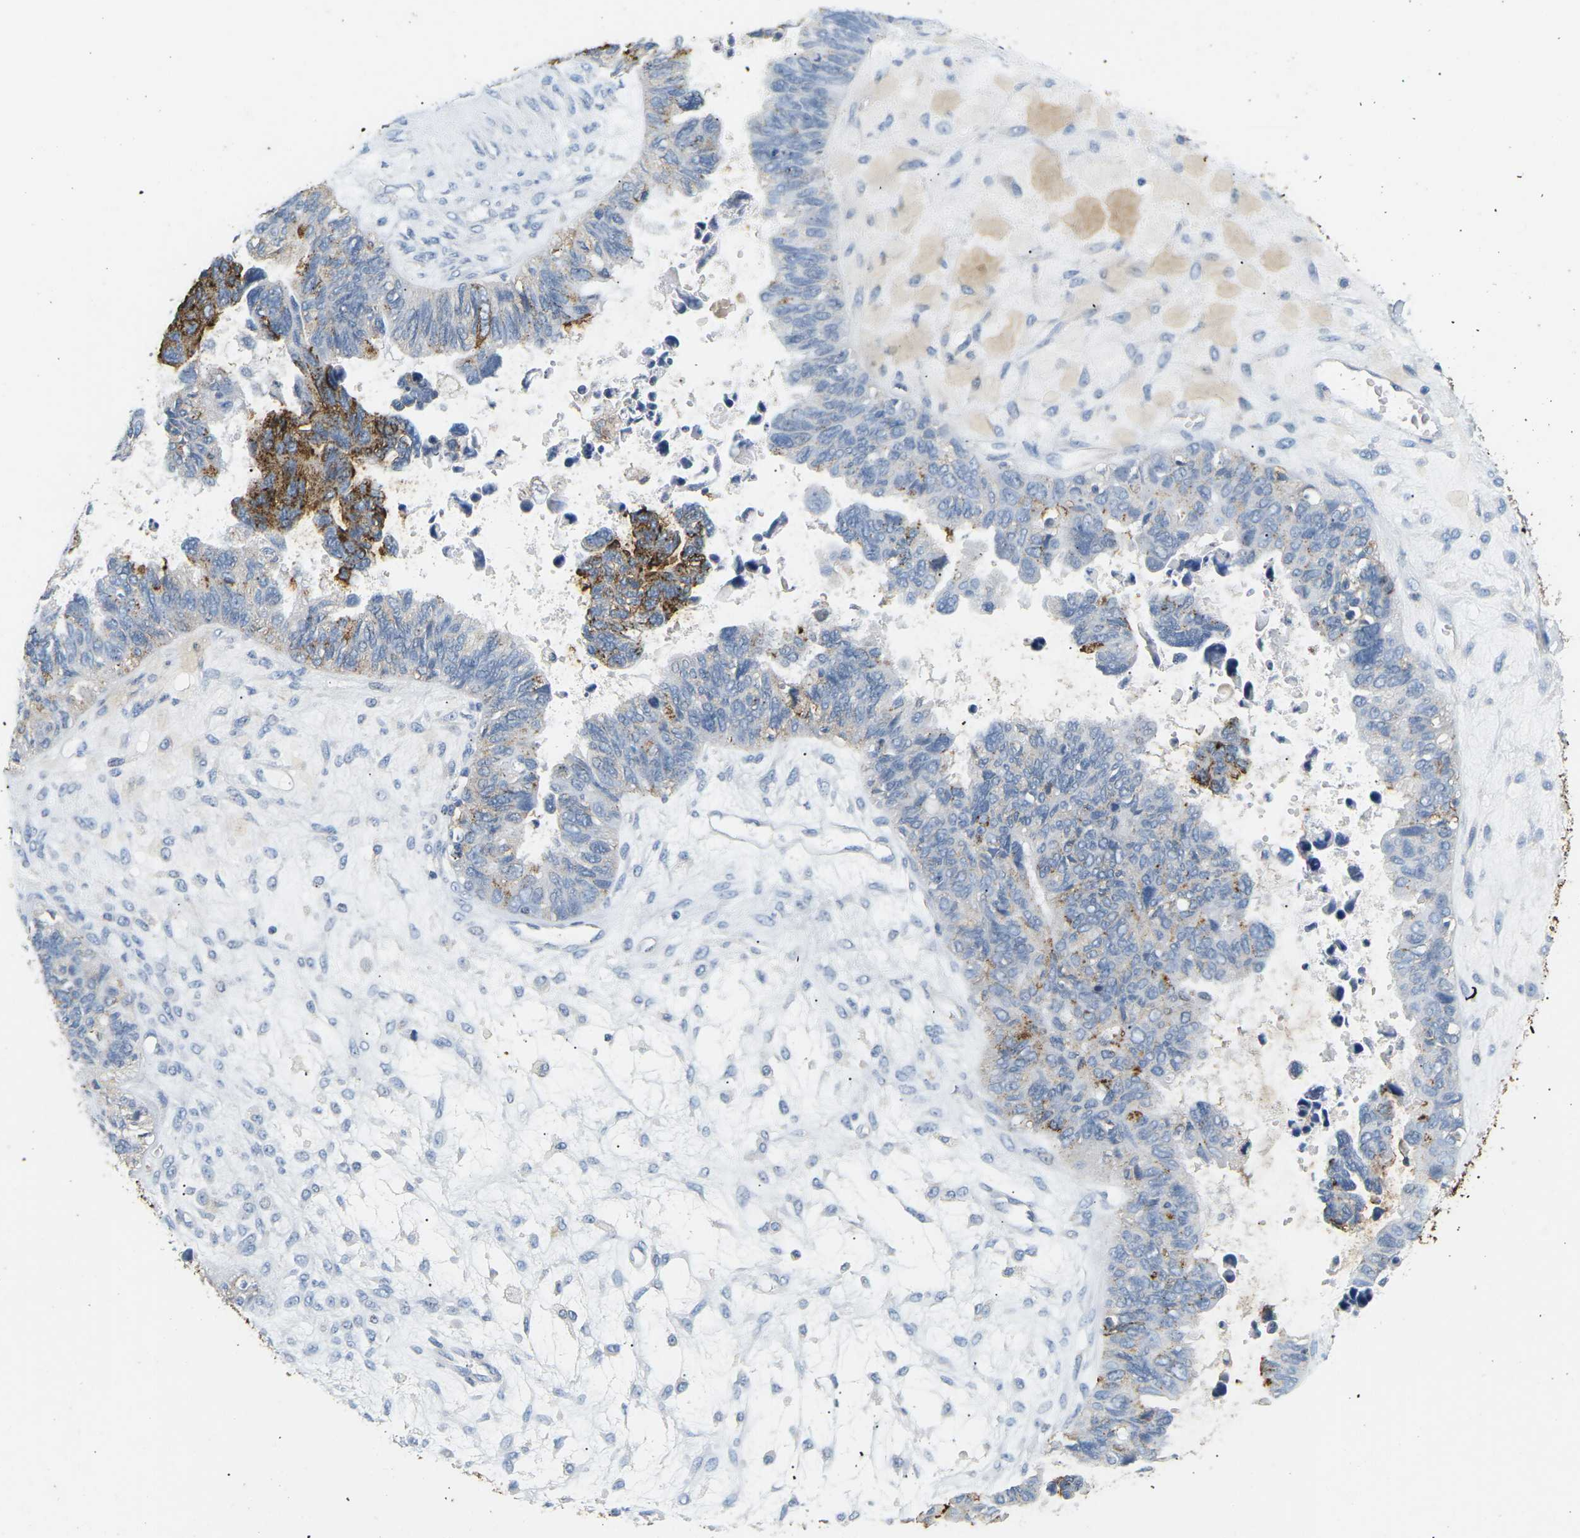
{"staining": {"intensity": "strong", "quantity": "<25%", "location": "cytoplasmic/membranous"}, "tissue": "ovarian cancer", "cell_type": "Tumor cells", "image_type": "cancer", "snomed": [{"axis": "morphology", "description": "Cystadenocarcinoma, serous, NOS"}, {"axis": "topography", "description": "Ovary"}], "caption": "Immunohistochemical staining of ovarian serous cystadenocarcinoma shows medium levels of strong cytoplasmic/membranous protein positivity in about <25% of tumor cells.", "gene": "ADM", "patient": {"sex": "female", "age": 79}}